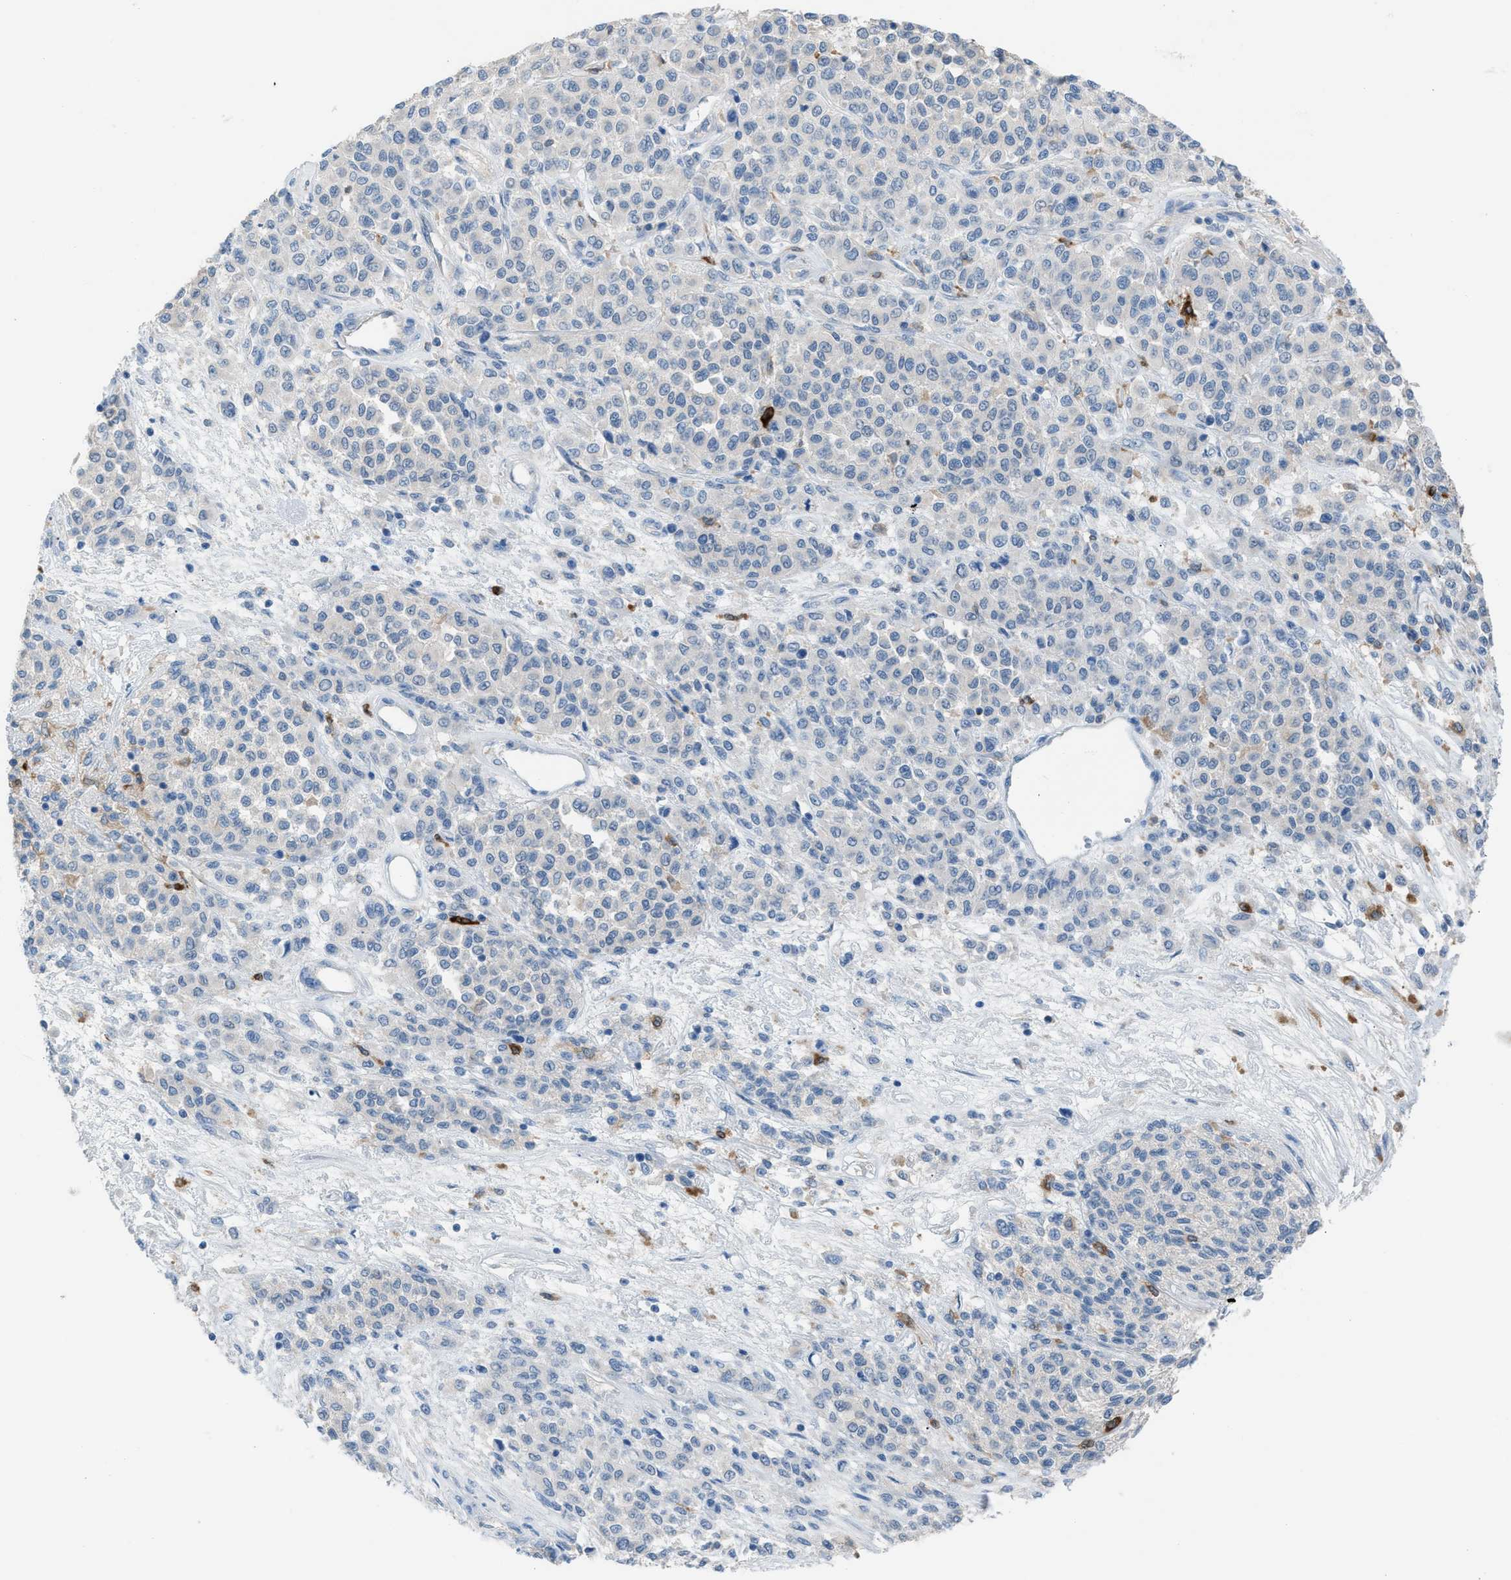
{"staining": {"intensity": "negative", "quantity": "none", "location": "none"}, "tissue": "melanoma", "cell_type": "Tumor cells", "image_type": "cancer", "snomed": [{"axis": "morphology", "description": "Malignant melanoma, Metastatic site"}, {"axis": "topography", "description": "Pancreas"}], "caption": "This is a image of immunohistochemistry (IHC) staining of melanoma, which shows no positivity in tumor cells.", "gene": "CLEC10A", "patient": {"sex": "female", "age": 30}}